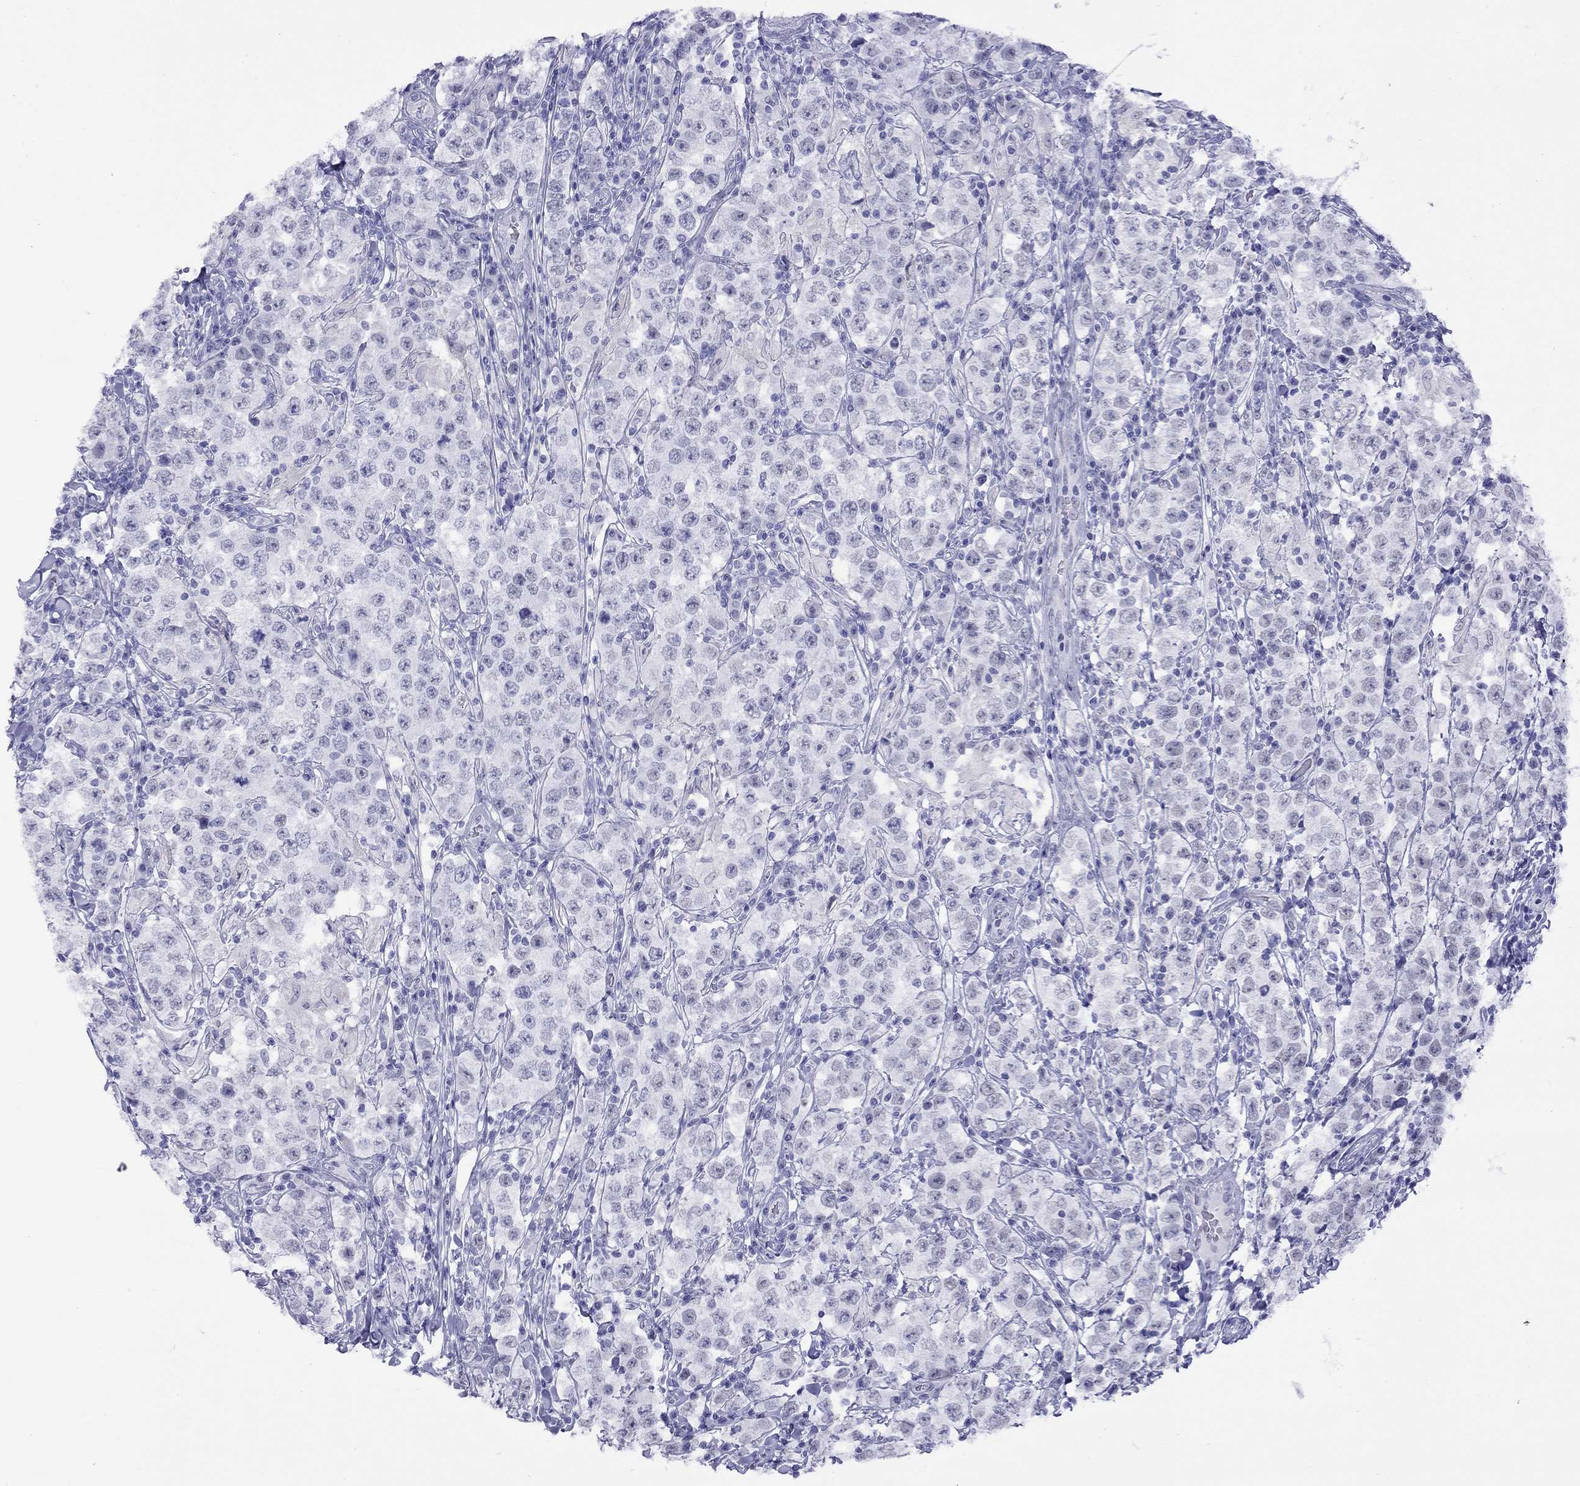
{"staining": {"intensity": "negative", "quantity": "none", "location": "none"}, "tissue": "testis cancer", "cell_type": "Tumor cells", "image_type": "cancer", "snomed": [{"axis": "morphology", "description": "Seminoma, NOS"}, {"axis": "morphology", "description": "Carcinoma, Embryonal, NOS"}, {"axis": "topography", "description": "Testis"}], "caption": "Image shows no protein expression in tumor cells of testis embryonal carcinoma tissue.", "gene": "SLC30A8", "patient": {"sex": "male", "age": 41}}